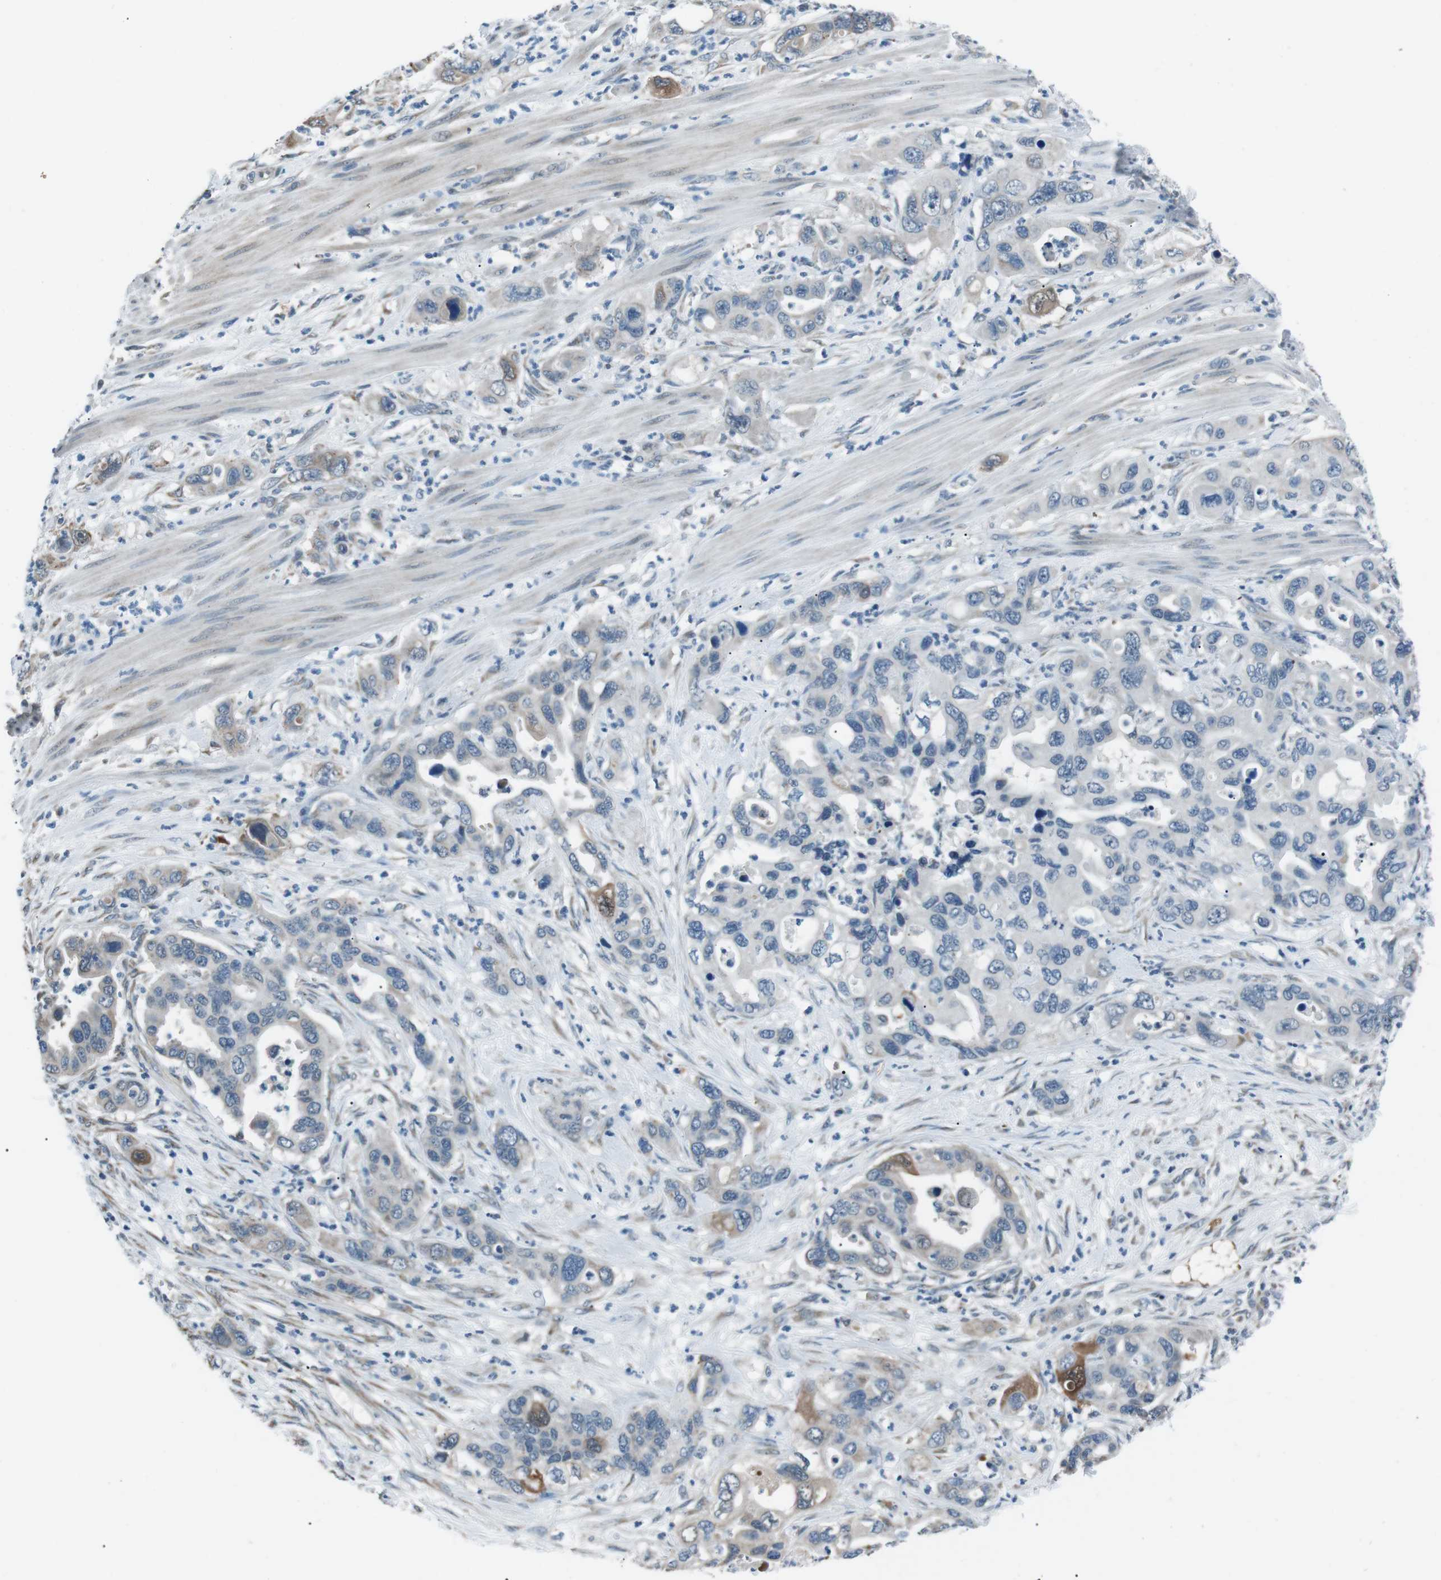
{"staining": {"intensity": "moderate", "quantity": "<25%", "location": "cytoplasmic/membranous"}, "tissue": "pancreatic cancer", "cell_type": "Tumor cells", "image_type": "cancer", "snomed": [{"axis": "morphology", "description": "Adenocarcinoma, NOS"}, {"axis": "topography", "description": "Pancreas"}], "caption": "Moderate cytoplasmic/membranous staining for a protein is seen in approximately <25% of tumor cells of pancreatic cancer using IHC.", "gene": "SERPINB2", "patient": {"sex": "female", "age": 71}}